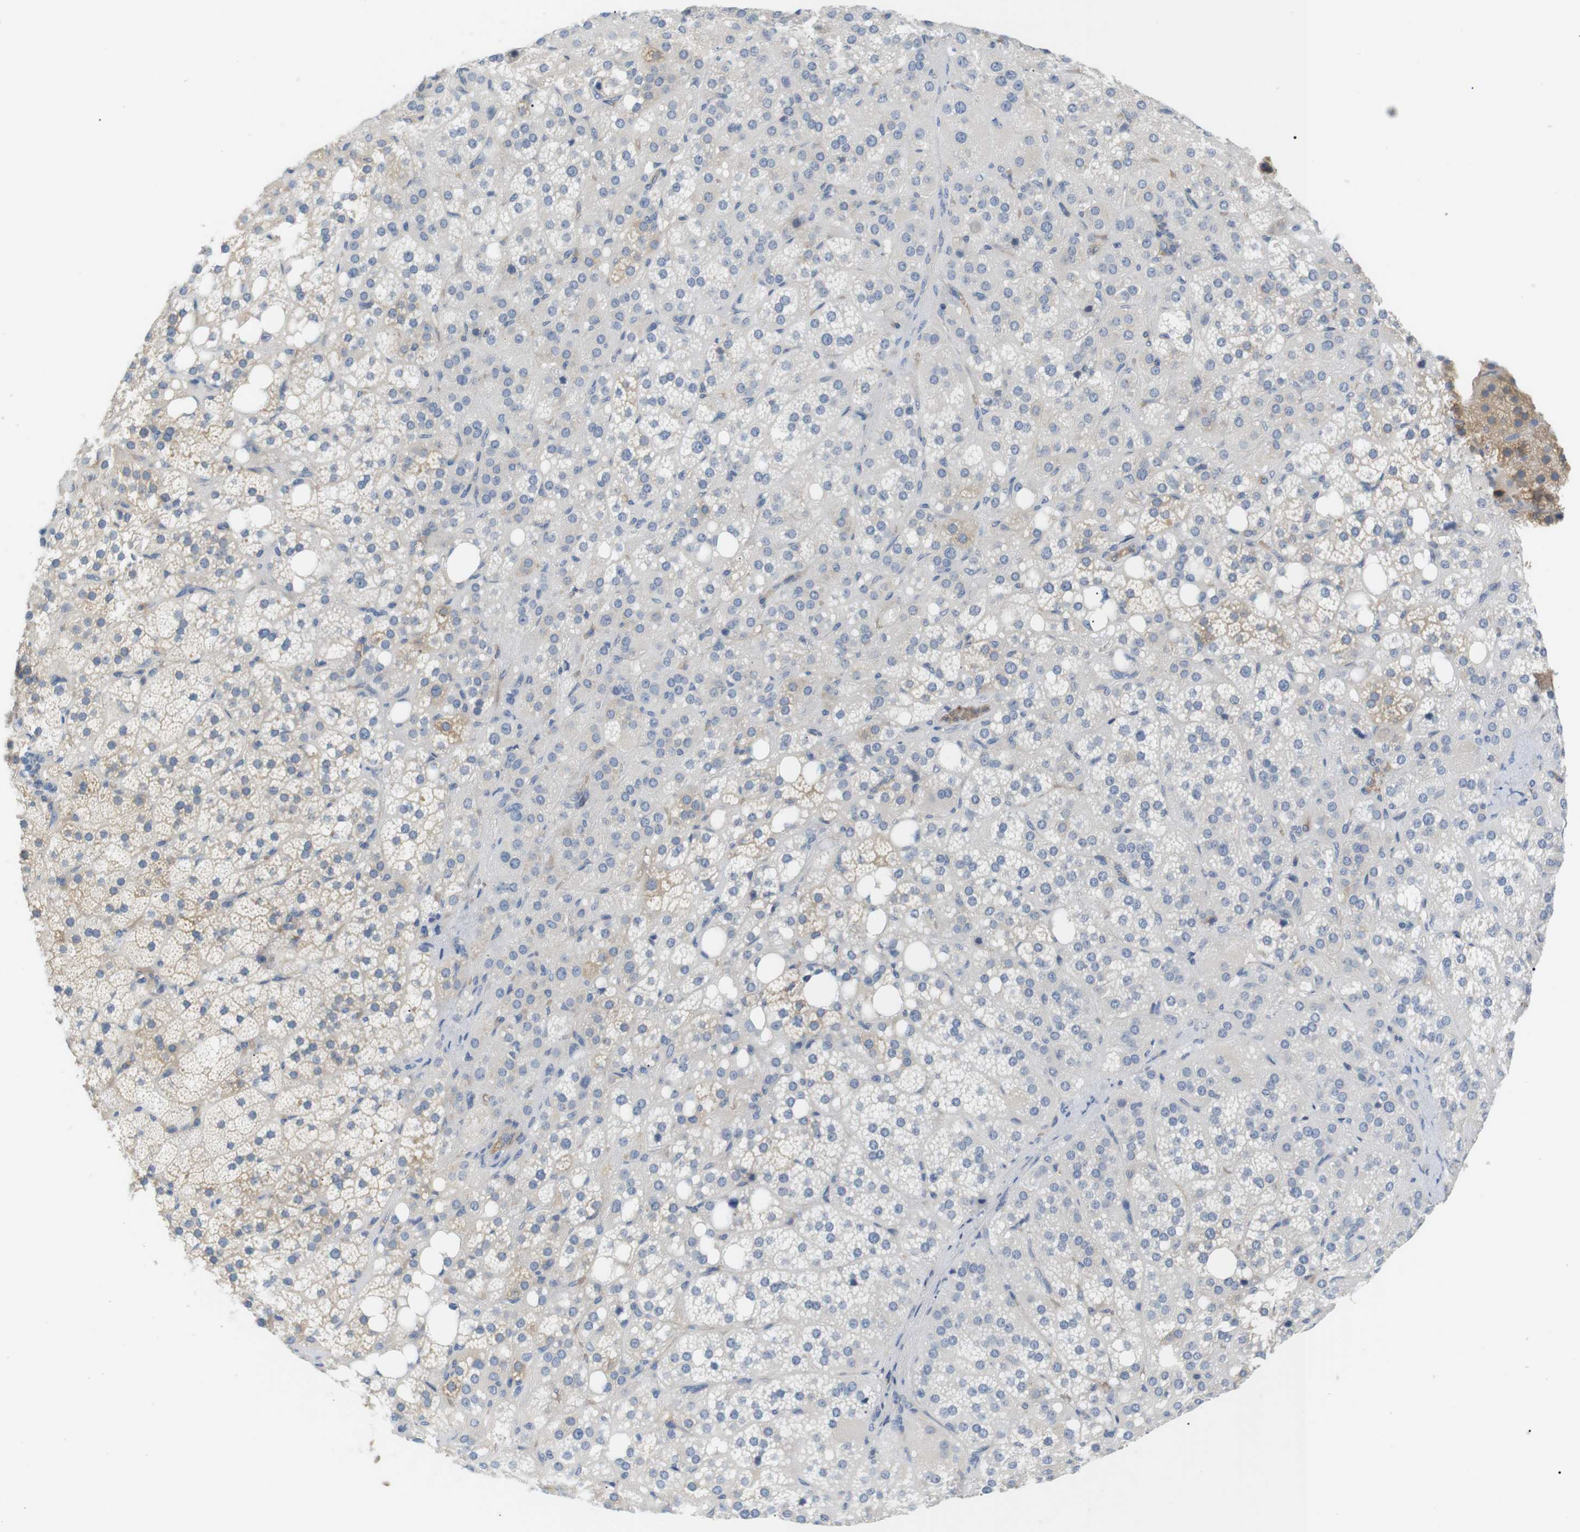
{"staining": {"intensity": "moderate", "quantity": "25%-75%", "location": "cytoplasmic/membranous"}, "tissue": "adrenal gland", "cell_type": "Glandular cells", "image_type": "normal", "snomed": [{"axis": "morphology", "description": "Normal tissue, NOS"}, {"axis": "topography", "description": "Adrenal gland"}], "caption": "This is a photomicrograph of immunohistochemistry staining of benign adrenal gland, which shows moderate positivity in the cytoplasmic/membranous of glandular cells.", "gene": "ADCY10", "patient": {"sex": "female", "age": 59}}